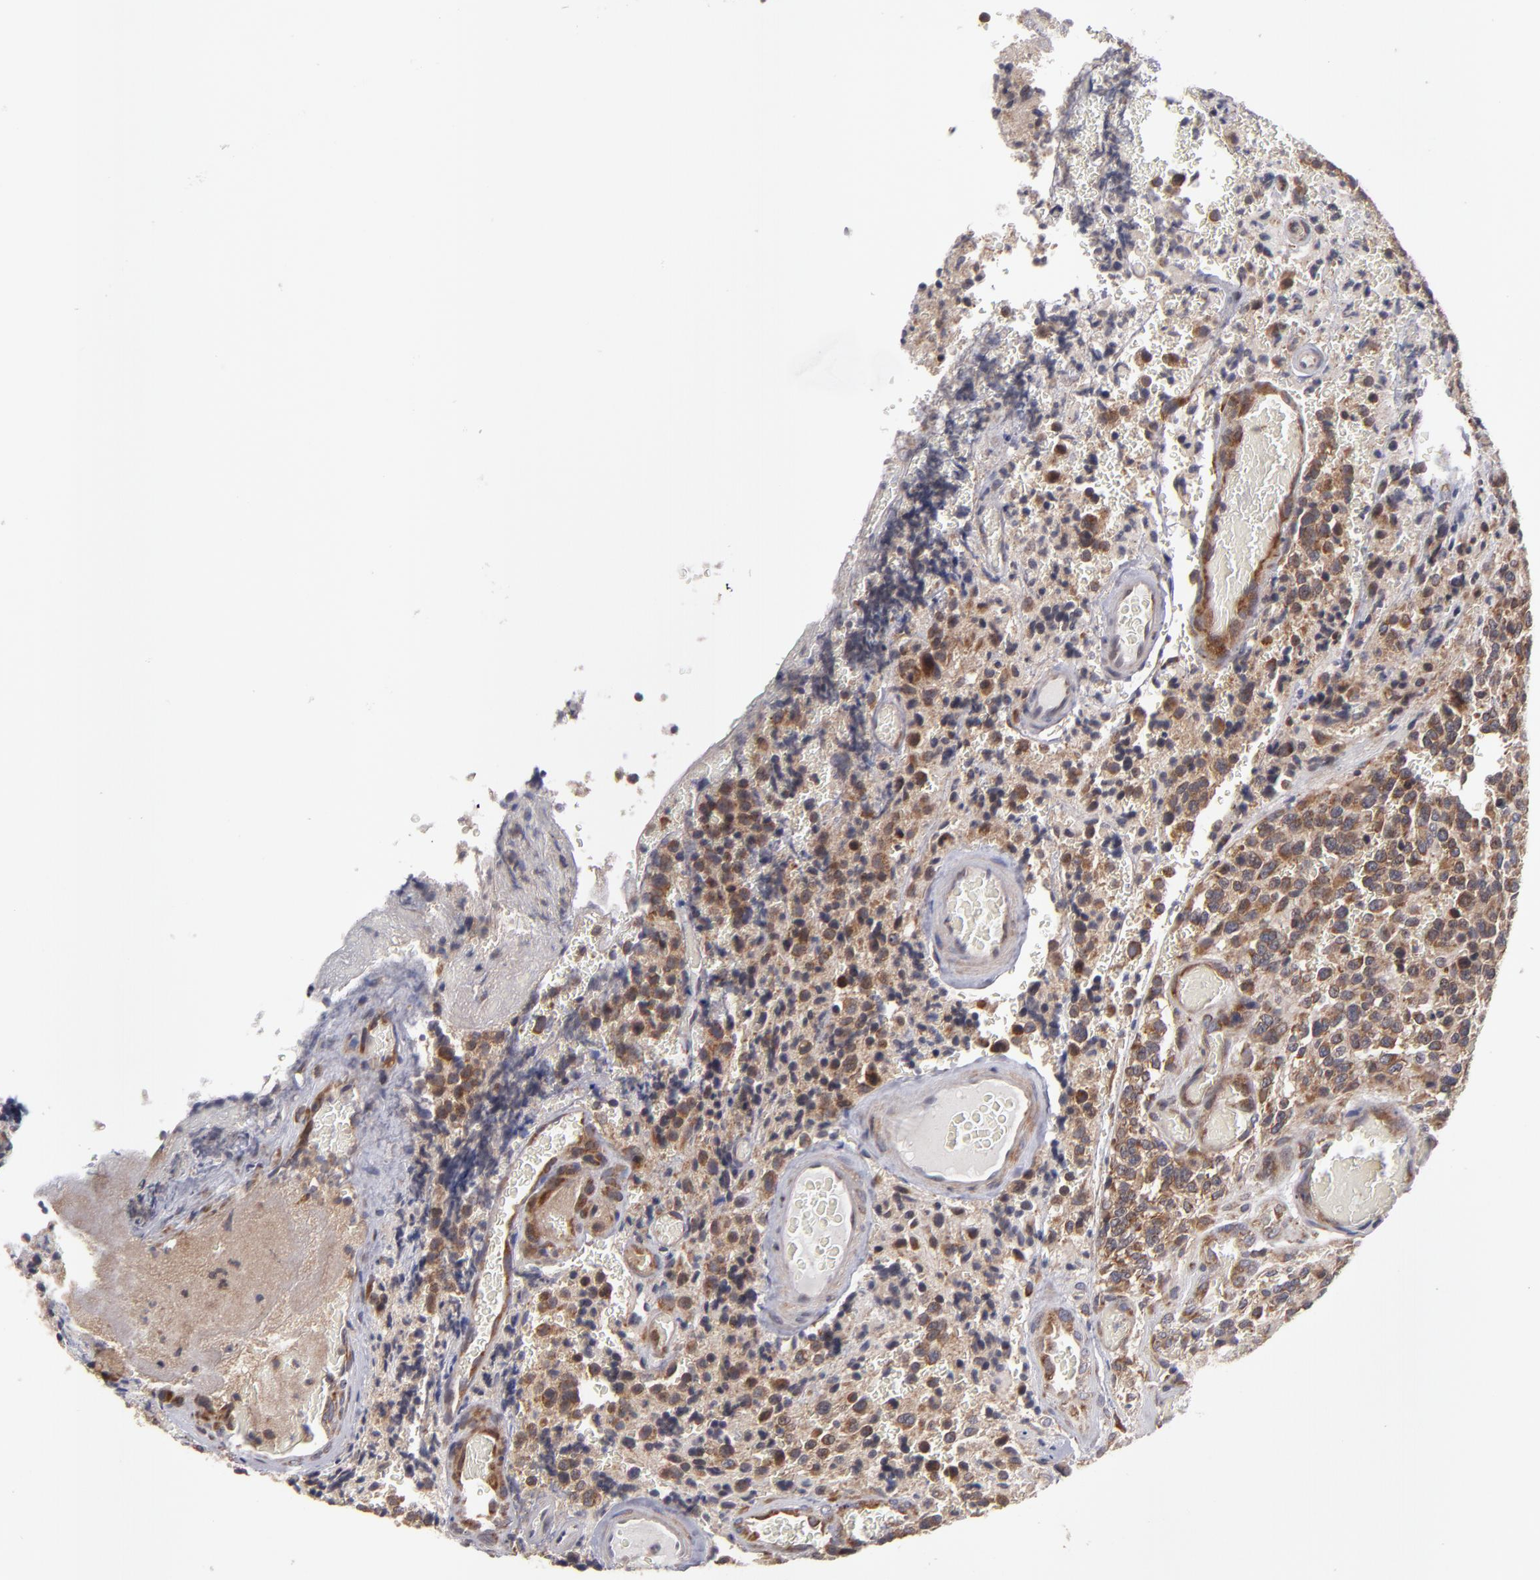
{"staining": {"intensity": "moderate", "quantity": ">75%", "location": "cytoplasmic/membranous"}, "tissue": "glioma", "cell_type": "Tumor cells", "image_type": "cancer", "snomed": [{"axis": "morphology", "description": "Glioma, malignant, High grade"}, {"axis": "topography", "description": "Brain"}], "caption": "A medium amount of moderate cytoplasmic/membranous expression is appreciated in about >75% of tumor cells in glioma tissue.", "gene": "SND1", "patient": {"sex": "male", "age": 36}}